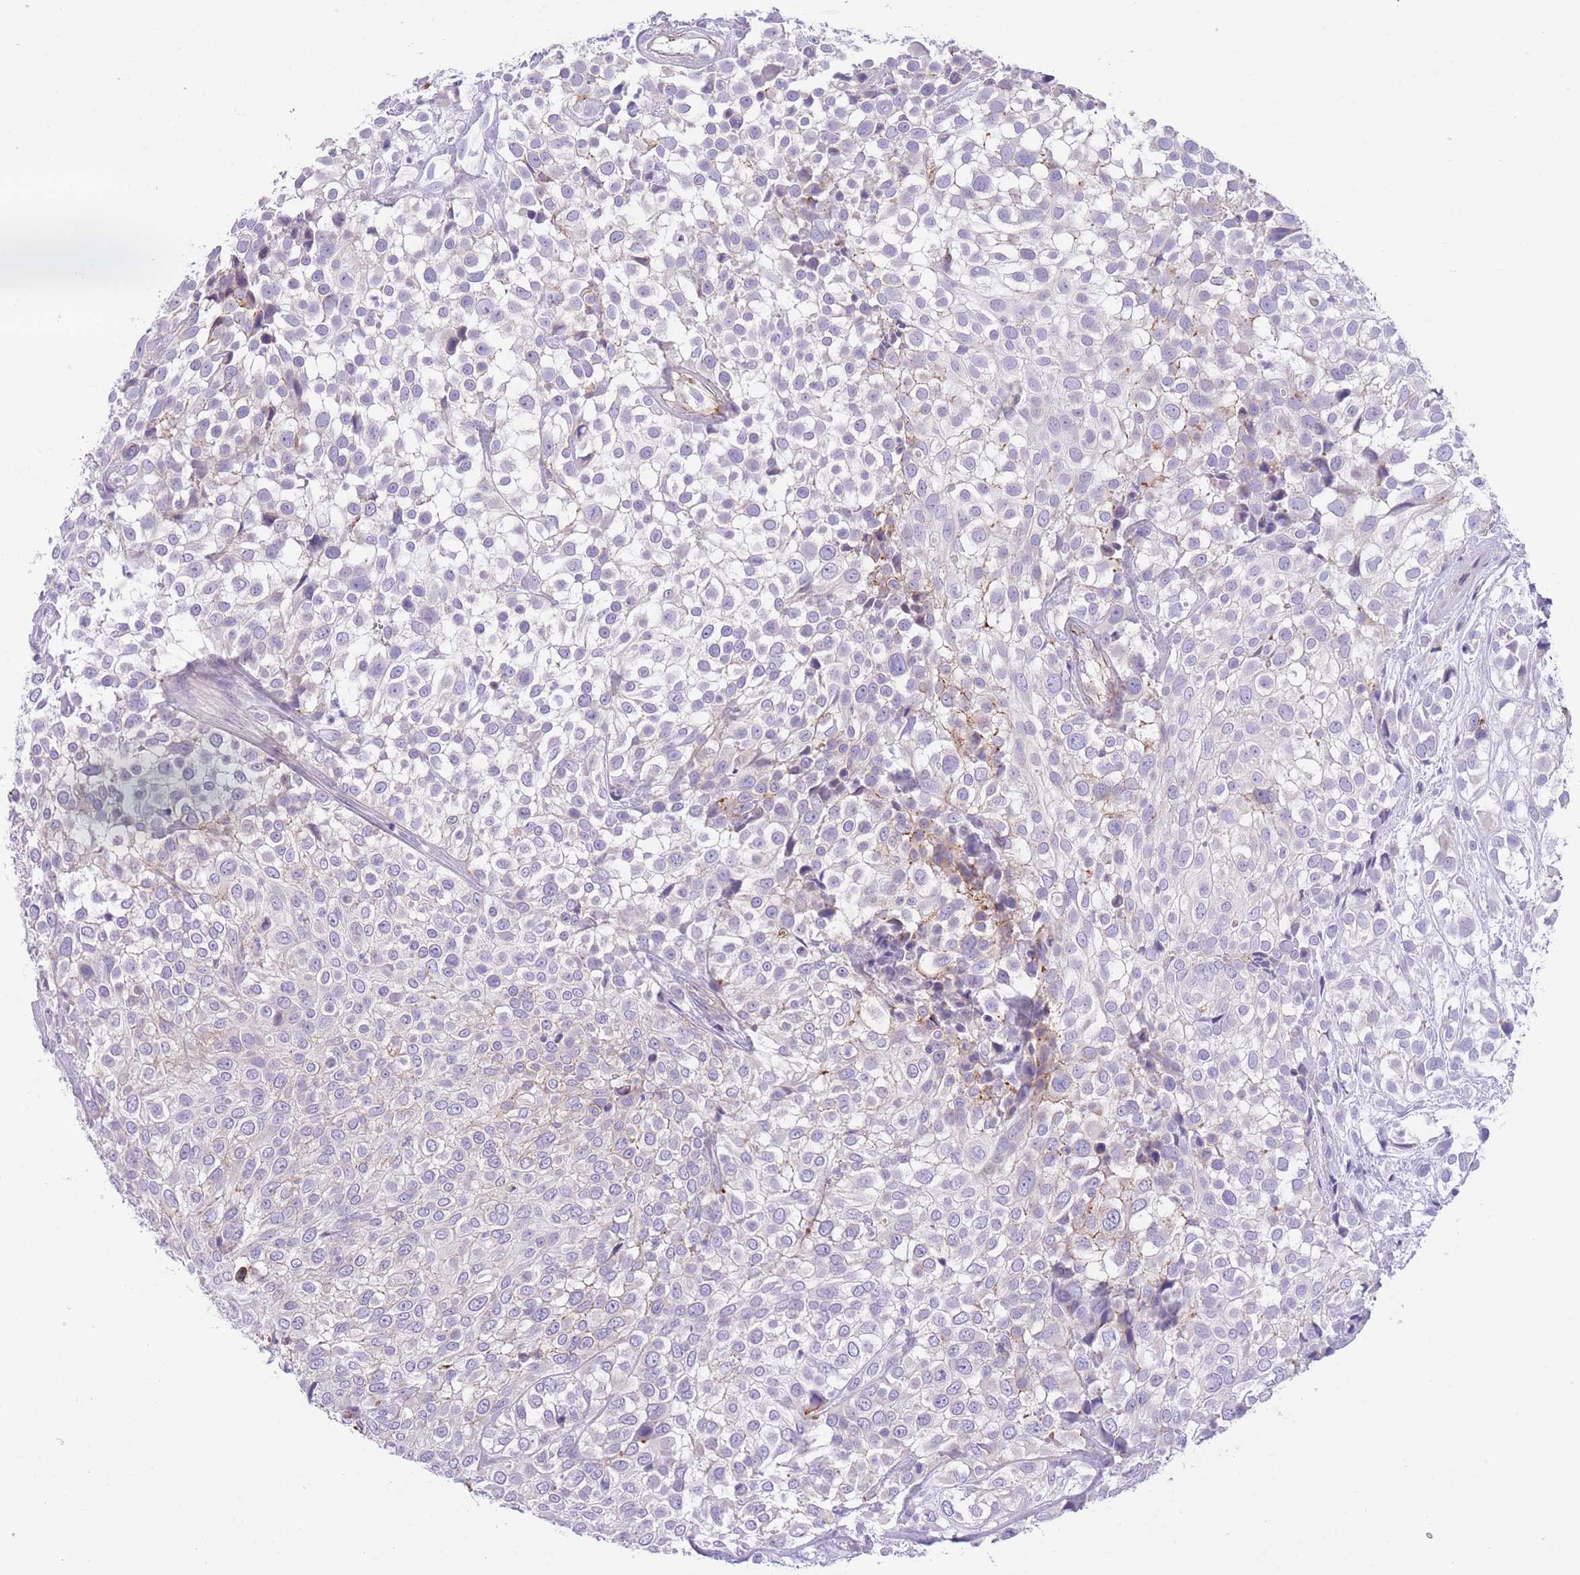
{"staining": {"intensity": "negative", "quantity": "none", "location": "none"}, "tissue": "urothelial cancer", "cell_type": "Tumor cells", "image_type": "cancer", "snomed": [{"axis": "morphology", "description": "Urothelial carcinoma, High grade"}, {"axis": "topography", "description": "Urinary bladder"}], "caption": "Immunohistochemical staining of human urothelial cancer exhibits no significant positivity in tumor cells. Nuclei are stained in blue.", "gene": "LDB3", "patient": {"sex": "male", "age": 56}}